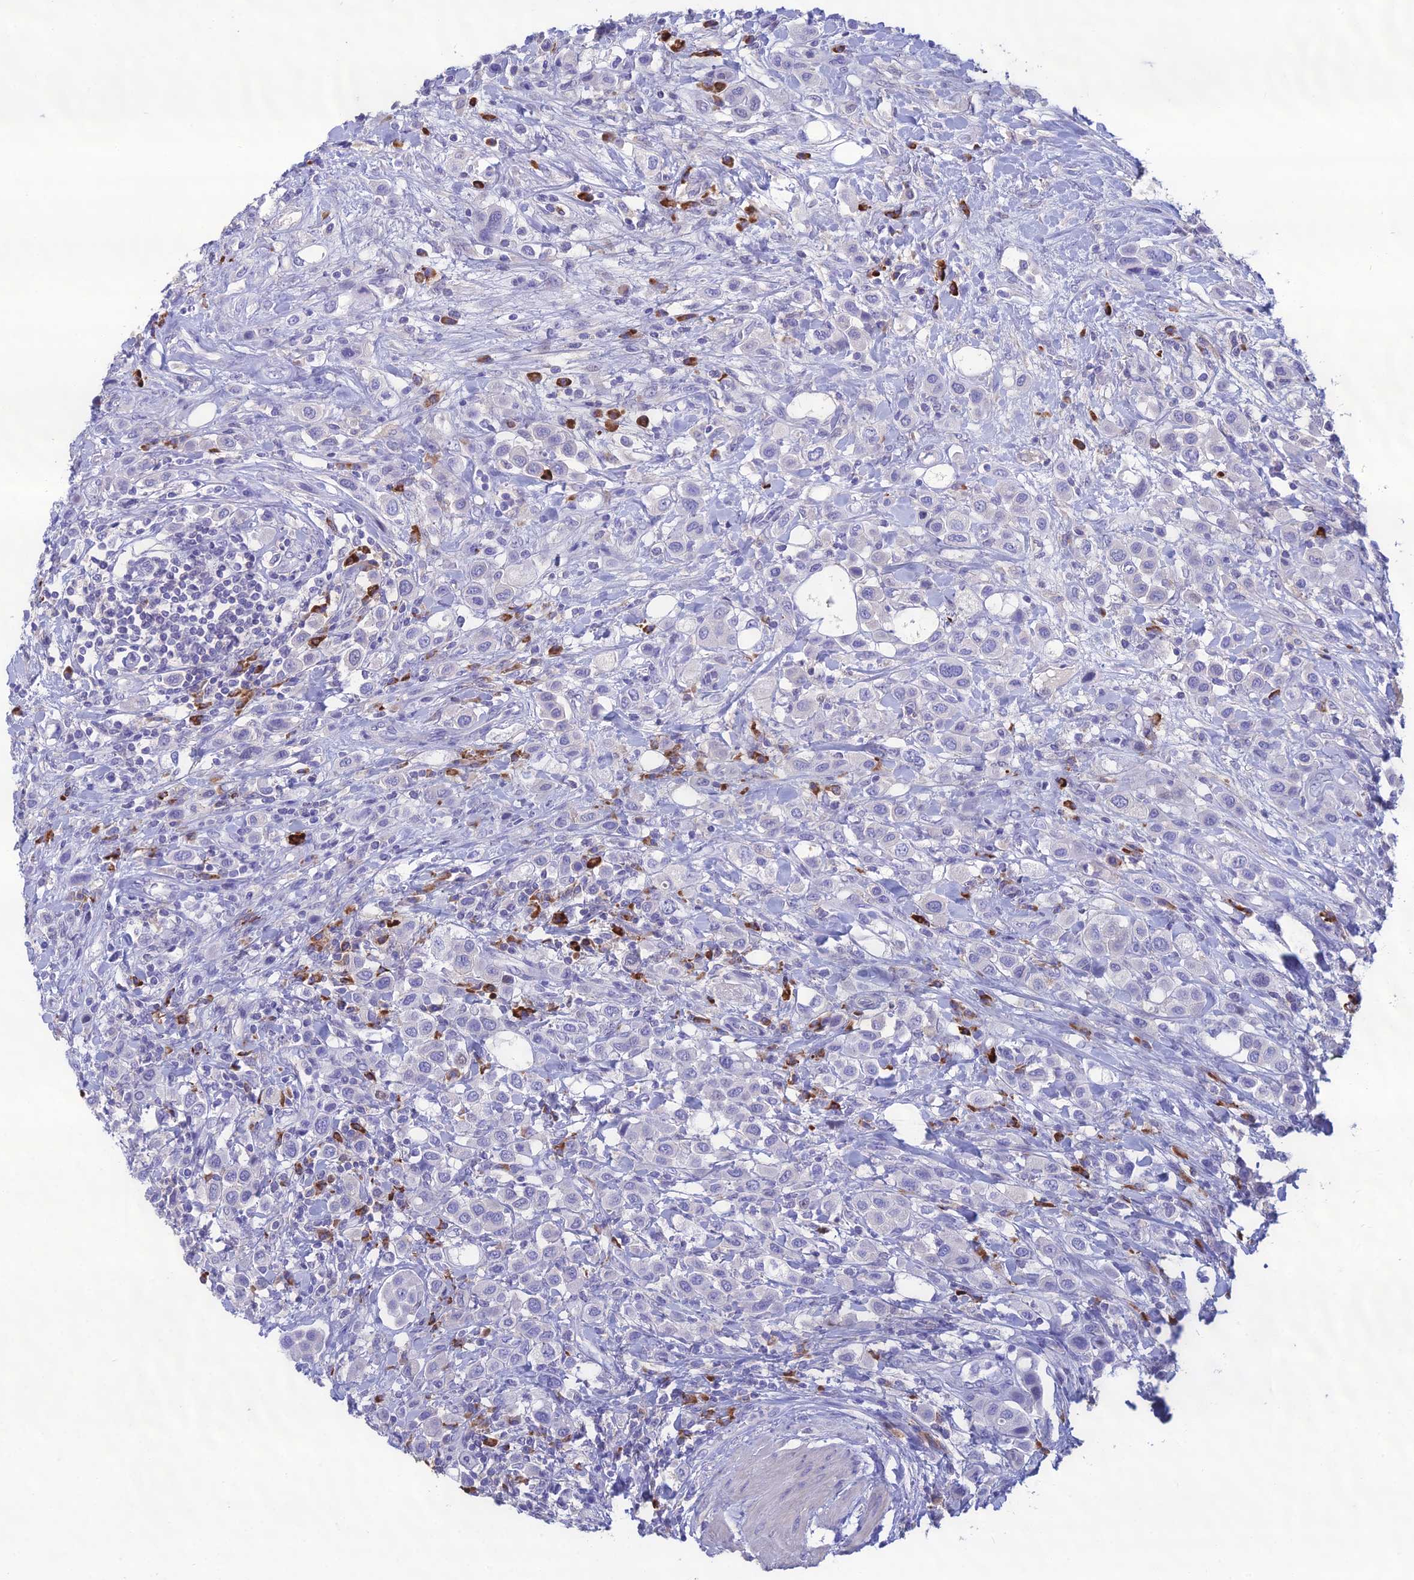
{"staining": {"intensity": "negative", "quantity": "none", "location": "none"}, "tissue": "urothelial cancer", "cell_type": "Tumor cells", "image_type": "cancer", "snomed": [{"axis": "morphology", "description": "Urothelial carcinoma, High grade"}, {"axis": "topography", "description": "Urinary bladder"}], "caption": "Urothelial carcinoma (high-grade) stained for a protein using IHC demonstrates no expression tumor cells.", "gene": "CRB2", "patient": {"sex": "male", "age": 50}}